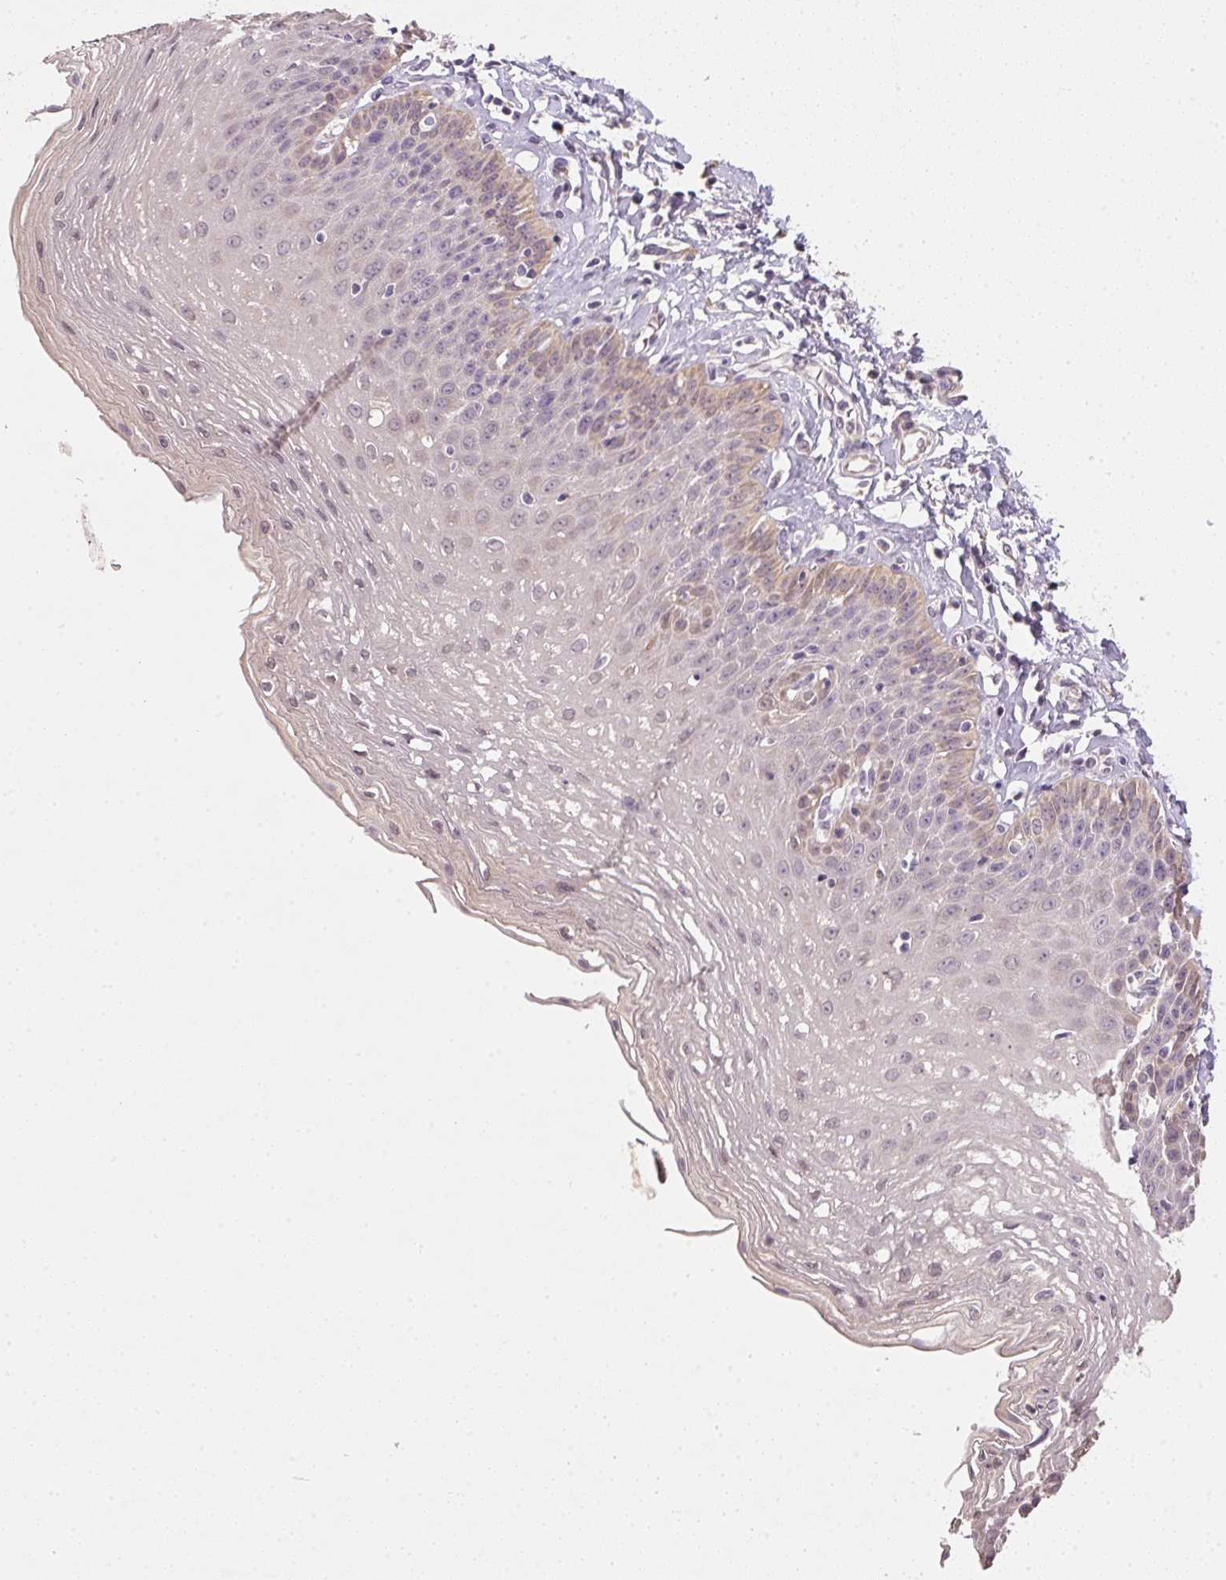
{"staining": {"intensity": "weak", "quantity": "<25%", "location": "cytoplasmic/membranous"}, "tissue": "esophagus", "cell_type": "Squamous epithelial cells", "image_type": "normal", "snomed": [{"axis": "morphology", "description": "Normal tissue, NOS"}, {"axis": "topography", "description": "Esophagus"}], "caption": "Squamous epithelial cells are negative for brown protein staining in normal esophagus. (DAB (3,3'-diaminobenzidine) IHC, high magnification).", "gene": "ALDH8A1", "patient": {"sex": "female", "age": 81}}